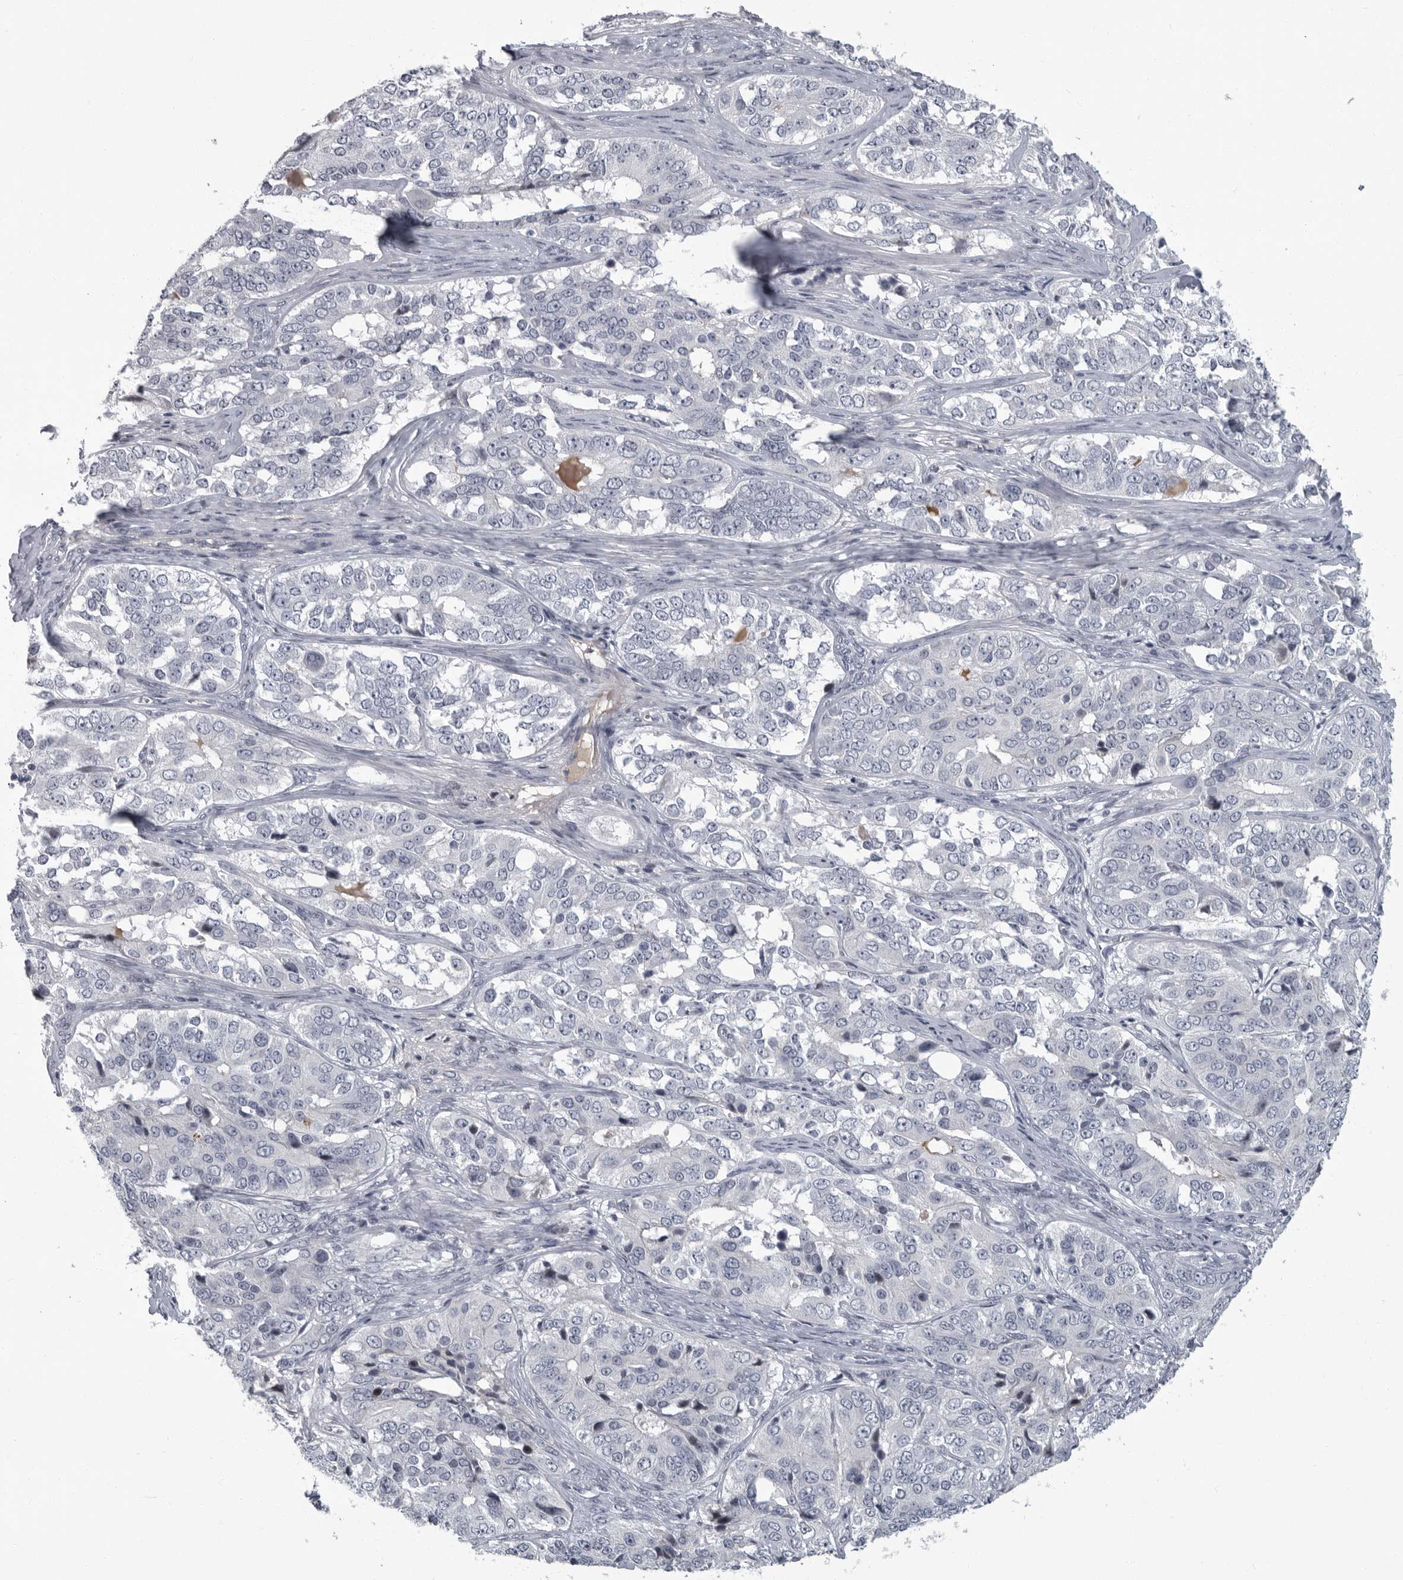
{"staining": {"intensity": "negative", "quantity": "none", "location": "none"}, "tissue": "ovarian cancer", "cell_type": "Tumor cells", "image_type": "cancer", "snomed": [{"axis": "morphology", "description": "Carcinoma, endometroid"}, {"axis": "topography", "description": "Ovary"}], "caption": "An immunohistochemistry (IHC) photomicrograph of ovarian endometroid carcinoma is shown. There is no staining in tumor cells of ovarian endometroid carcinoma. Nuclei are stained in blue.", "gene": "SLC25A39", "patient": {"sex": "female", "age": 51}}